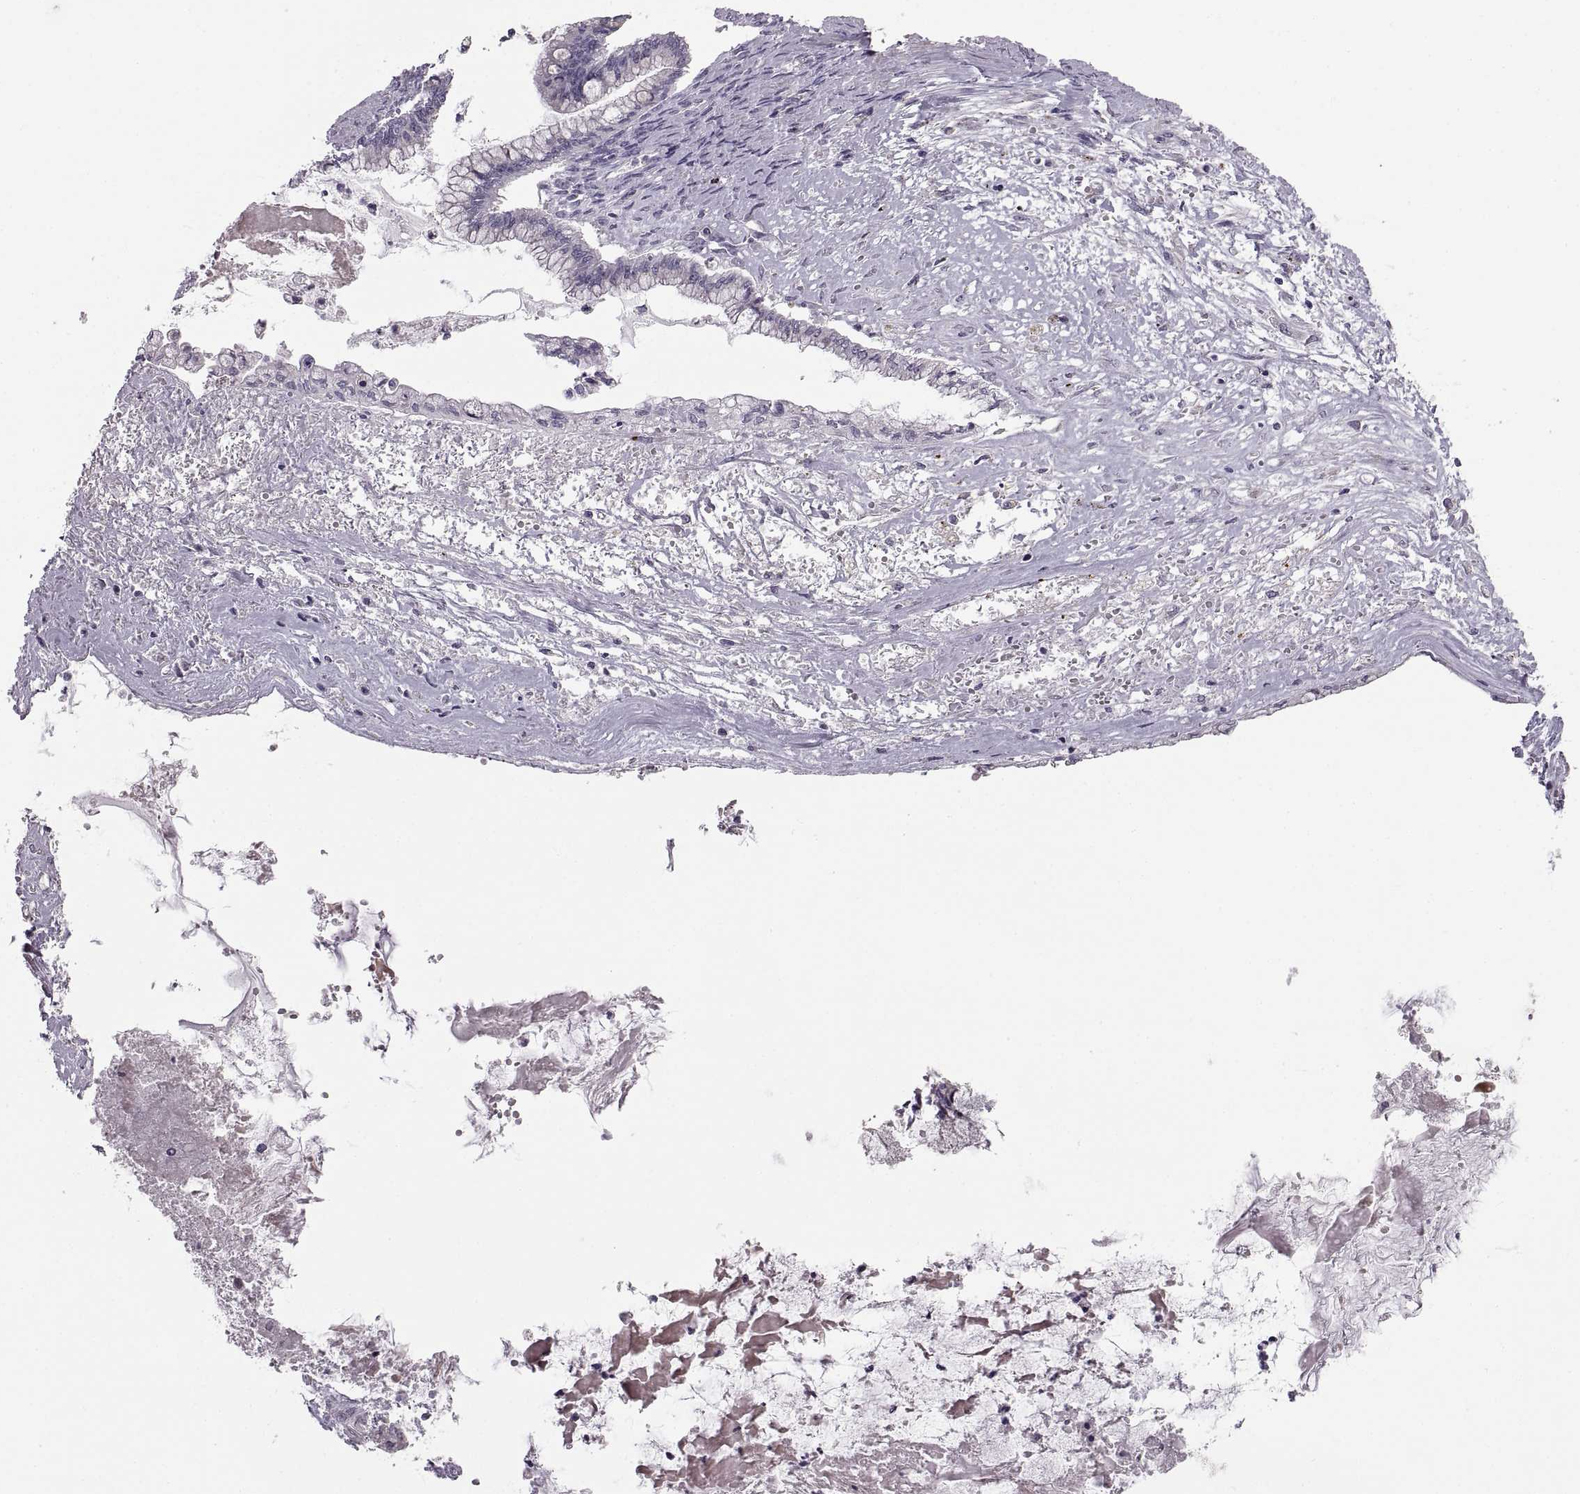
{"staining": {"intensity": "negative", "quantity": "none", "location": "none"}, "tissue": "ovarian cancer", "cell_type": "Tumor cells", "image_type": "cancer", "snomed": [{"axis": "morphology", "description": "Cystadenocarcinoma, mucinous, NOS"}, {"axis": "topography", "description": "Ovary"}], "caption": "Immunohistochemistry photomicrograph of neoplastic tissue: ovarian mucinous cystadenocarcinoma stained with DAB (3,3'-diaminobenzidine) displays no significant protein expression in tumor cells.", "gene": "MAGEB18", "patient": {"sex": "female", "age": 67}}